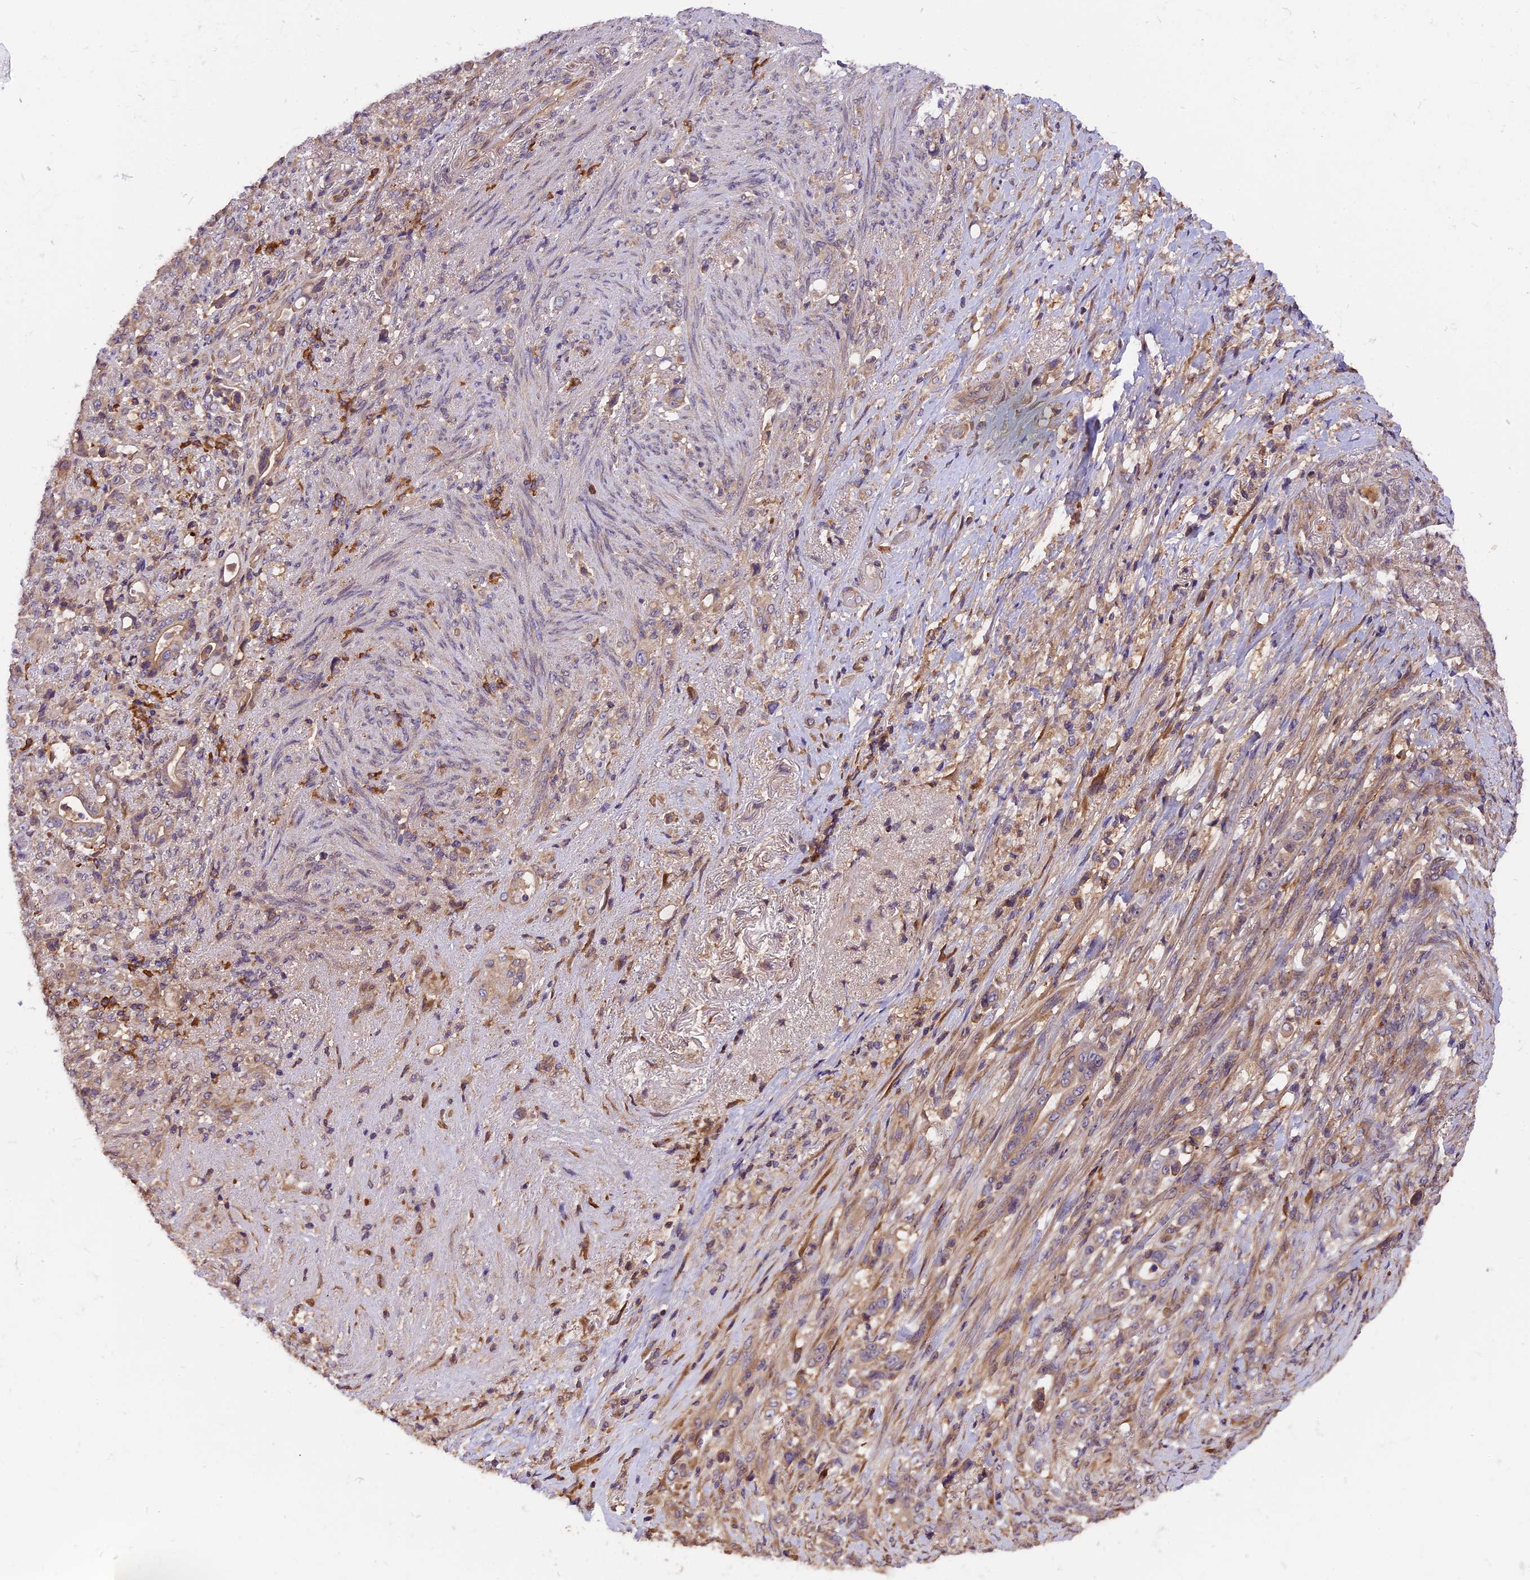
{"staining": {"intensity": "weak", "quantity": "25%-75%", "location": "cytoplasmic/membranous"}, "tissue": "stomach cancer", "cell_type": "Tumor cells", "image_type": "cancer", "snomed": [{"axis": "morphology", "description": "Normal tissue, NOS"}, {"axis": "morphology", "description": "Adenocarcinoma, NOS"}, {"axis": "topography", "description": "Stomach"}], "caption": "DAB (3,3'-diaminobenzidine) immunohistochemical staining of stomach cancer exhibits weak cytoplasmic/membranous protein positivity in approximately 25%-75% of tumor cells.", "gene": "SETD6", "patient": {"sex": "female", "age": 79}}